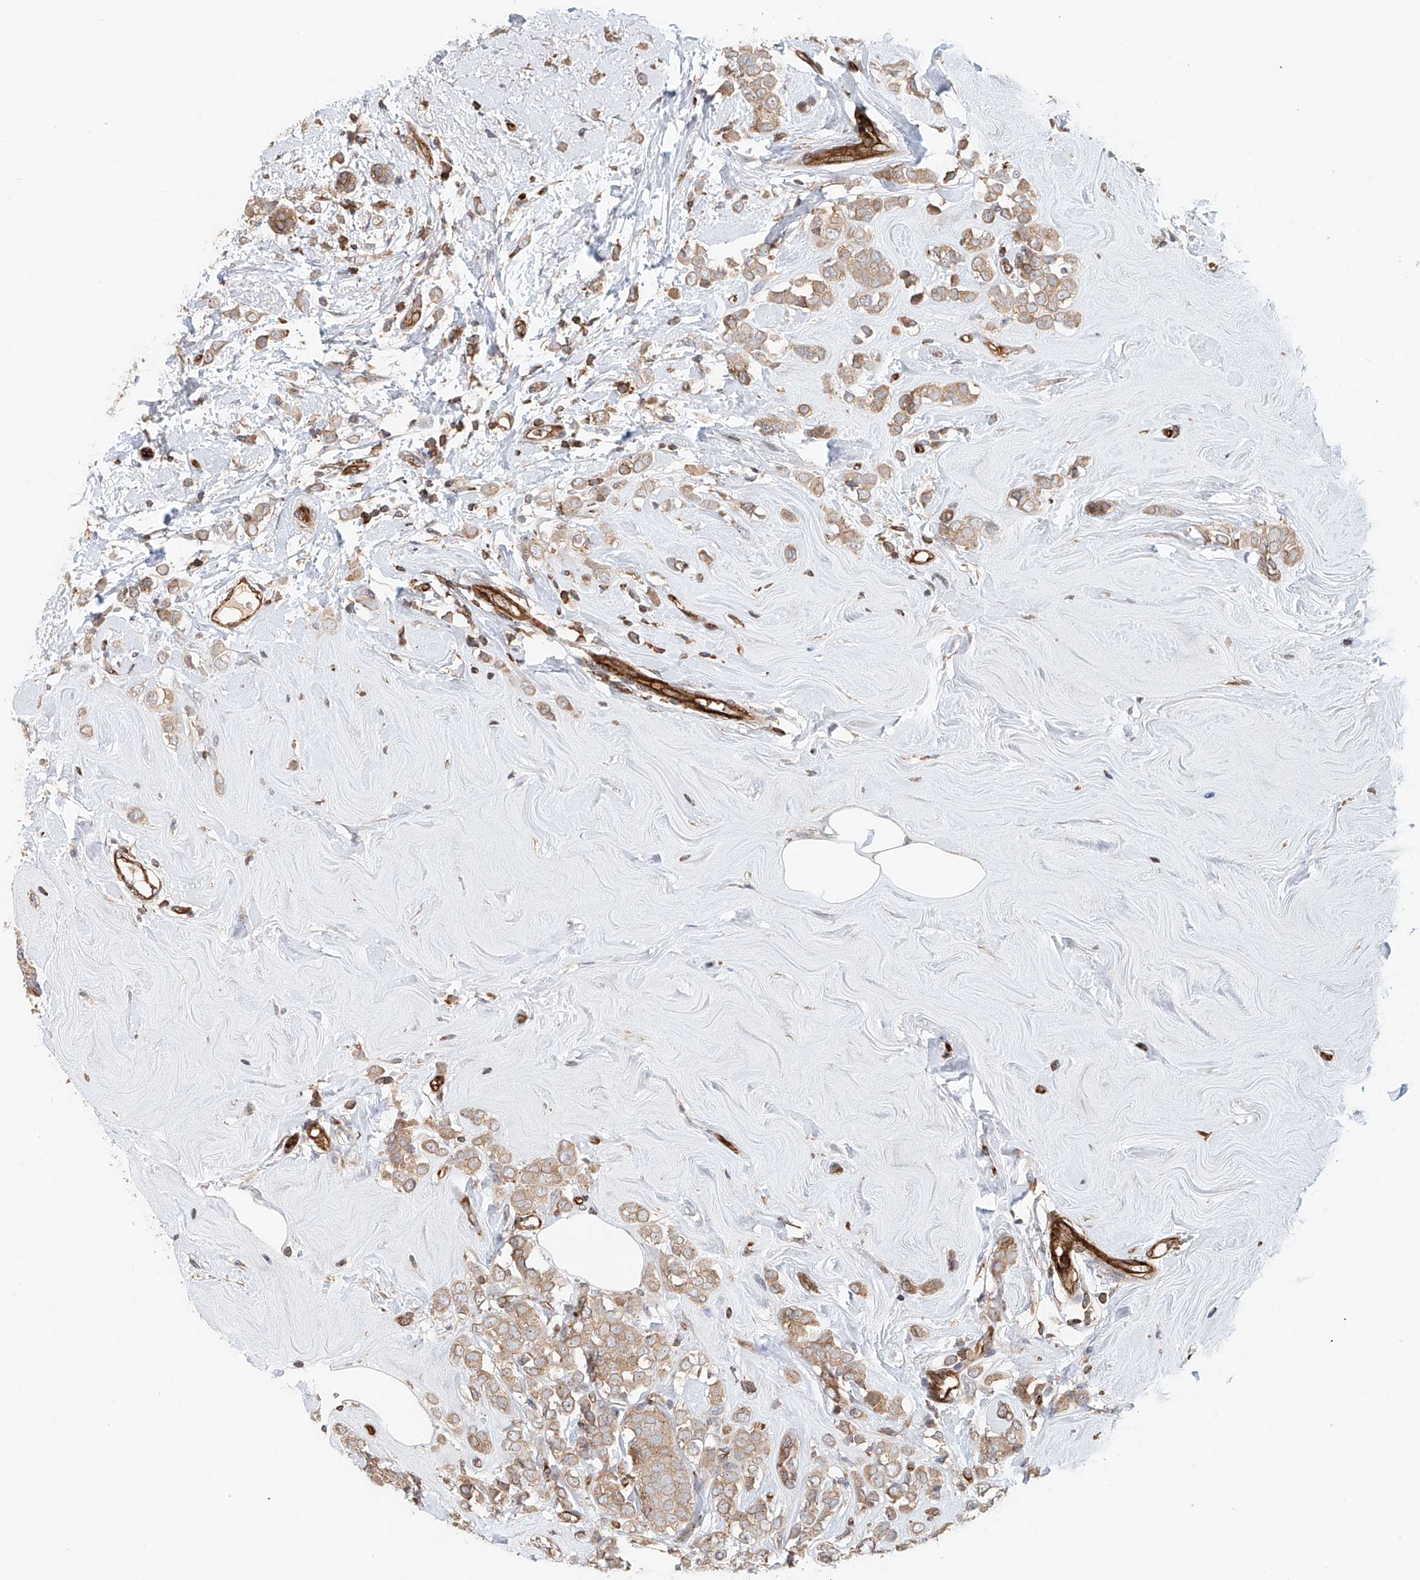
{"staining": {"intensity": "weak", "quantity": ">75%", "location": "cytoplasmic/membranous"}, "tissue": "breast cancer", "cell_type": "Tumor cells", "image_type": "cancer", "snomed": [{"axis": "morphology", "description": "Lobular carcinoma"}, {"axis": "topography", "description": "Breast"}], "caption": "Human breast cancer stained with a brown dye exhibits weak cytoplasmic/membranous positive positivity in about >75% of tumor cells.", "gene": "FRYL", "patient": {"sex": "female", "age": 47}}